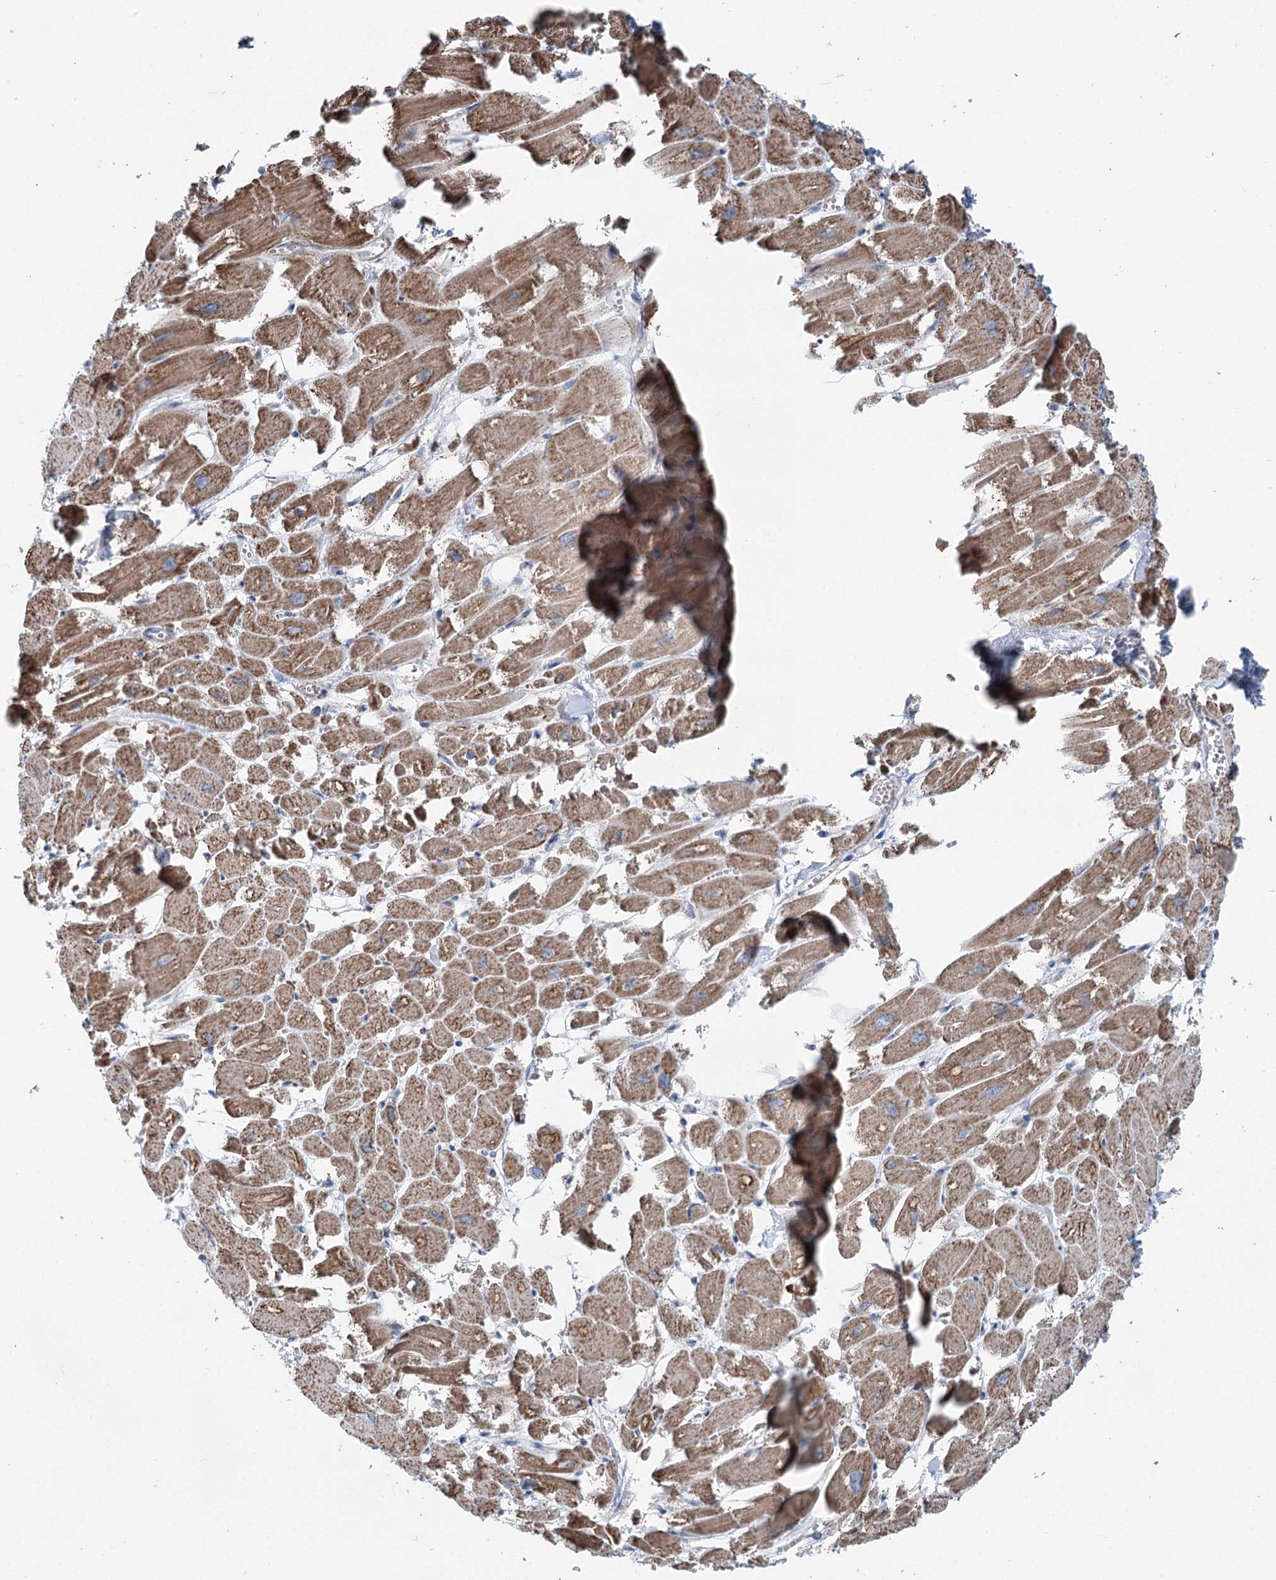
{"staining": {"intensity": "moderate", "quantity": ">75%", "location": "cytoplasmic/membranous"}, "tissue": "heart muscle", "cell_type": "Cardiomyocytes", "image_type": "normal", "snomed": [{"axis": "morphology", "description": "Normal tissue, NOS"}, {"axis": "topography", "description": "Heart"}], "caption": "This photomicrograph exhibits normal heart muscle stained with IHC to label a protein in brown. The cytoplasmic/membranous of cardiomyocytes show moderate positivity for the protein. Nuclei are counter-stained blue.", "gene": "MARK2", "patient": {"sex": "male", "age": 54}}